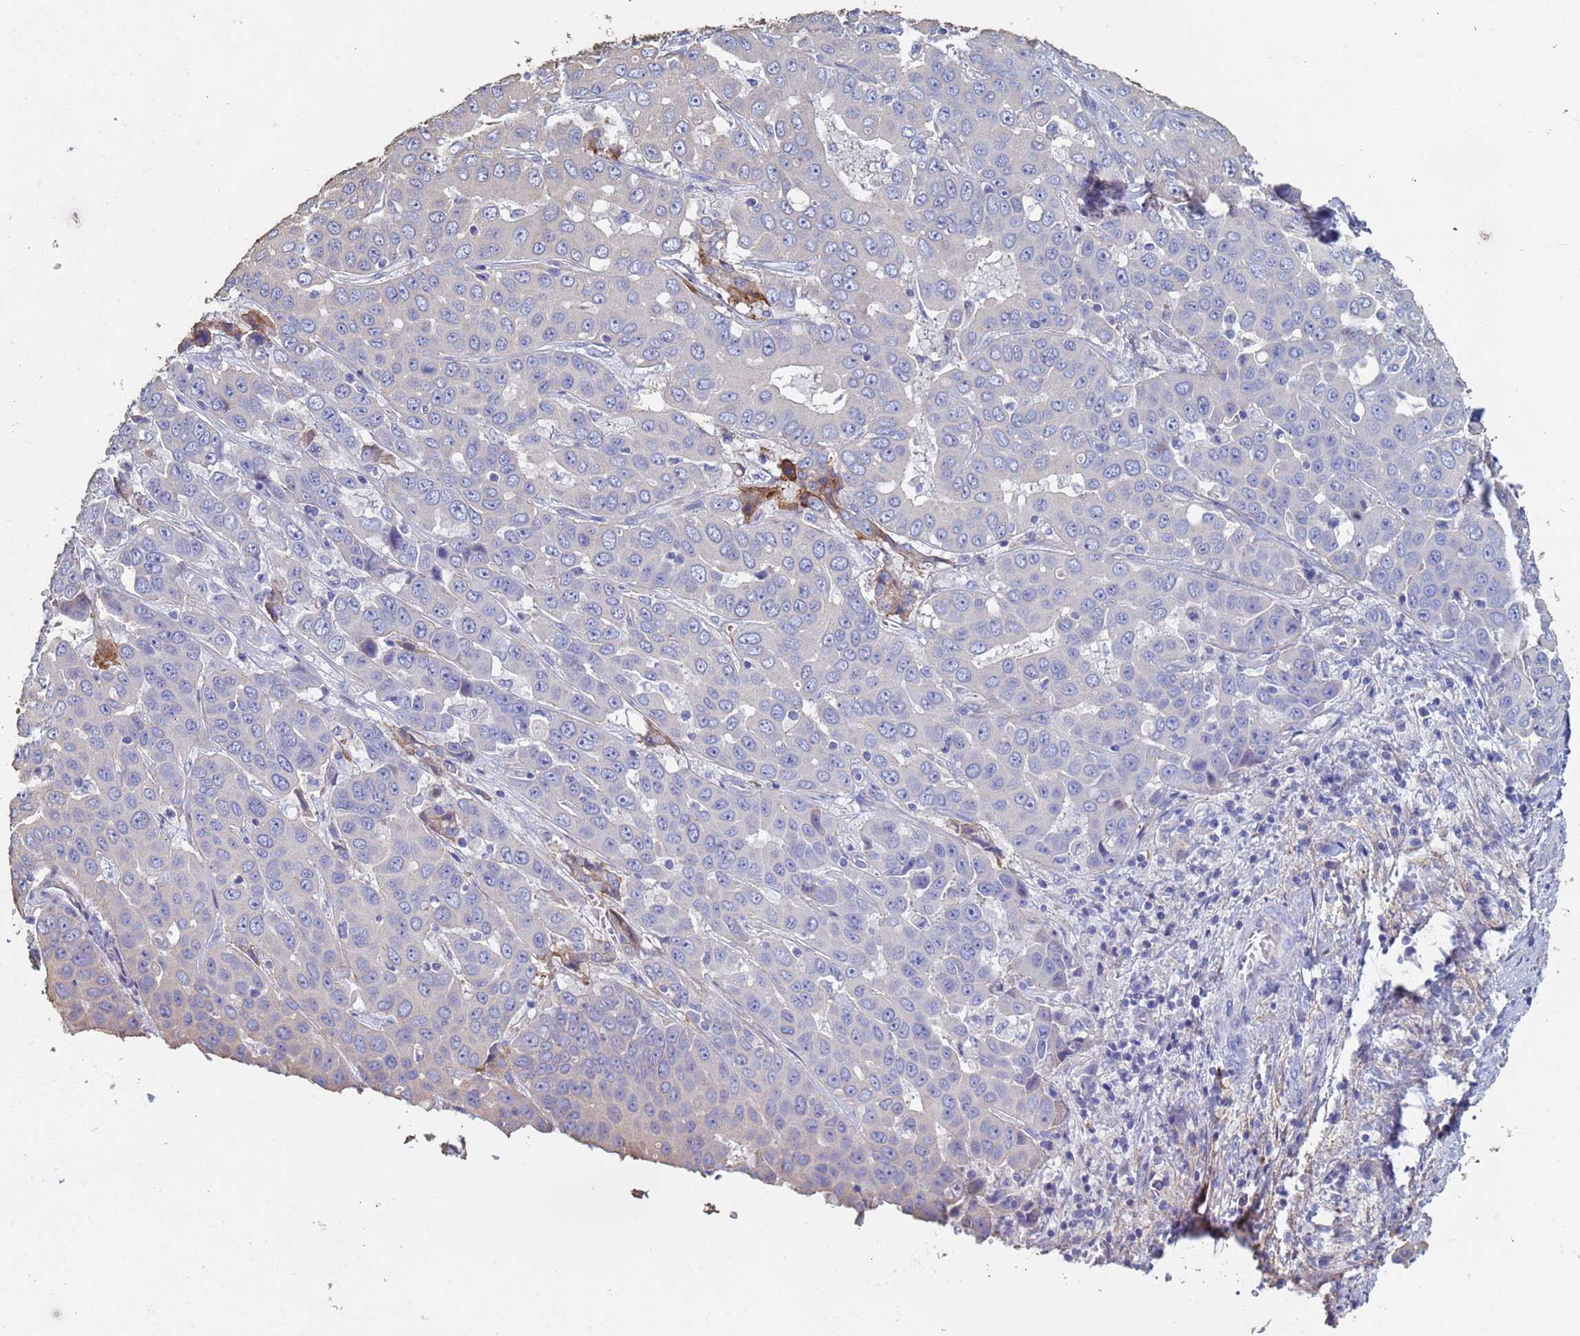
{"staining": {"intensity": "negative", "quantity": "none", "location": "none"}, "tissue": "liver cancer", "cell_type": "Tumor cells", "image_type": "cancer", "snomed": [{"axis": "morphology", "description": "Cholangiocarcinoma"}, {"axis": "topography", "description": "Liver"}], "caption": "Liver cancer (cholangiocarcinoma) was stained to show a protein in brown. There is no significant positivity in tumor cells.", "gene": "ABCA8", "patient": {"sex": "female", "age": 52}}